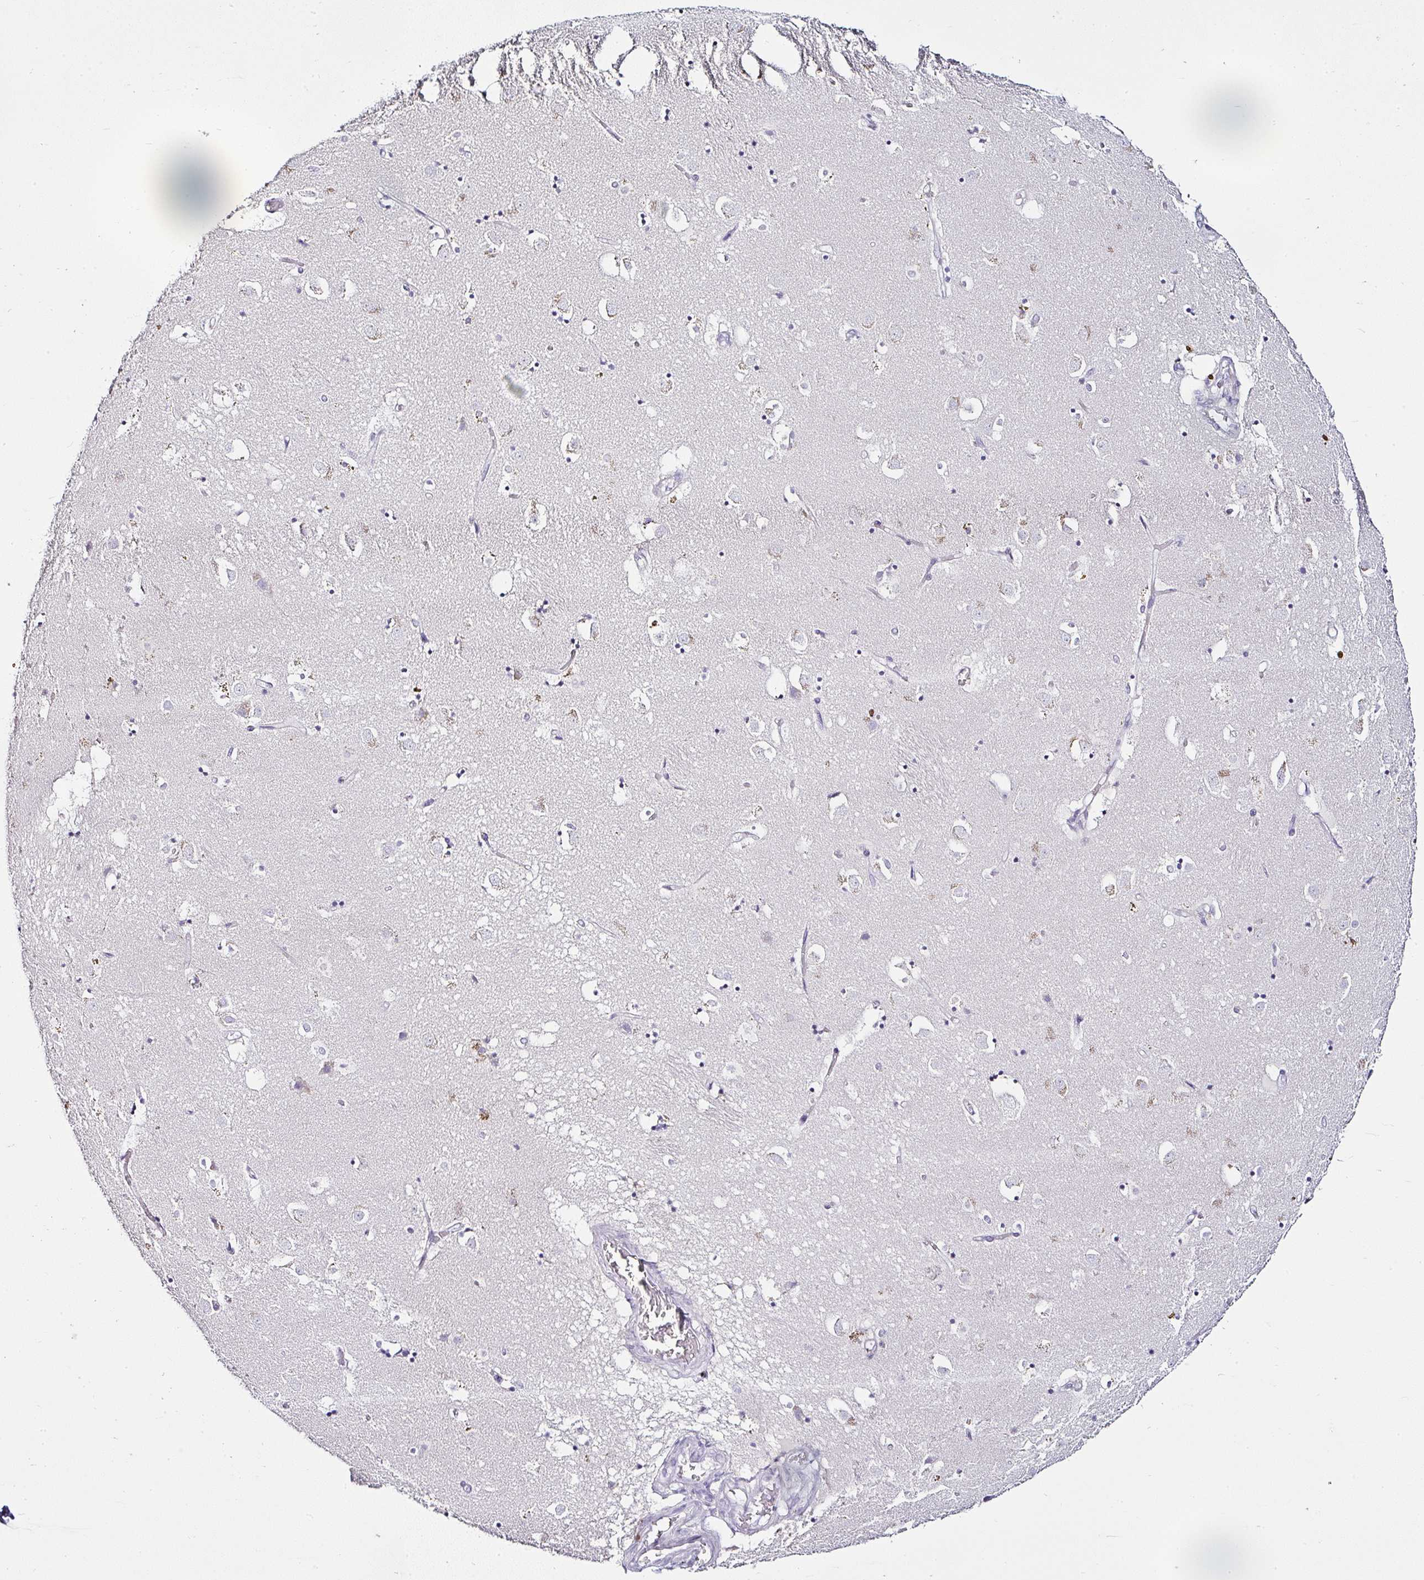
{"staining": {"intensity": "negative", "quantity": "none", "location": "none"}, "tissue": "caudate", "cell_type": "Glial cells", "image_type": "normal", "snomed": [{"axis": "morphology", "description": "Normal tissue, NOS"}, {"axis": "topography", "description": "Lateral ventricle wall"}], "caption": "Glial cells show no significant protein positivity in normal caudate.", "gene": "SERPINB3", "patient": {"sex": "male", "age": 58}}